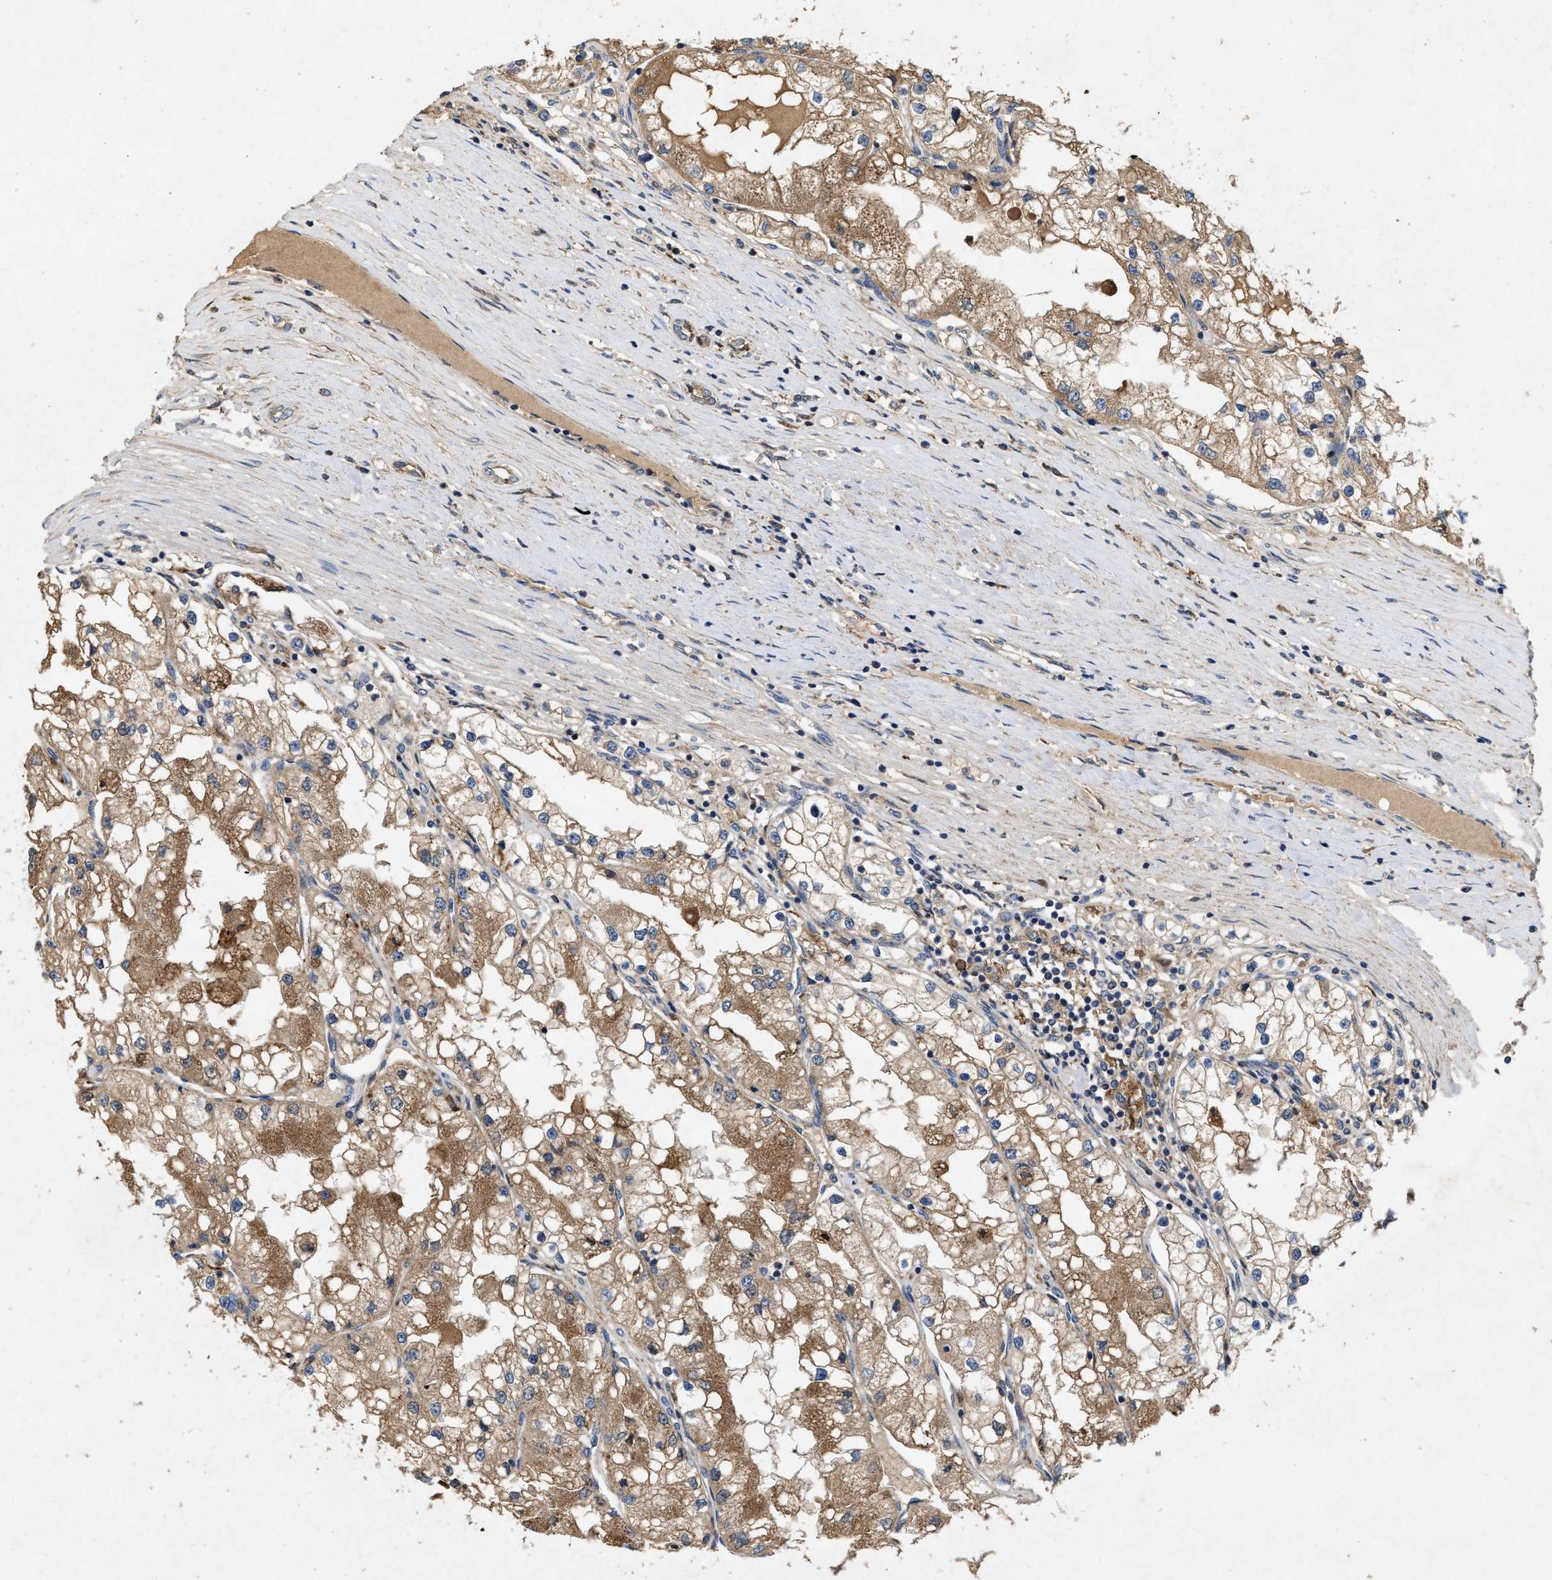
{"staining": {"intensity": "moderate", "quantity": ">75%", "location": "cytoplasmic/membranous"}, "tissue": "renal cancer", "cell_type": "Tumor cells", "image_type": "cancer", "snomed": [{"axis": "morphology", "description": "Adenocarcinoma, NOS"}, {"axis": "topography", "description": "Kidney"}], "caption": "Immunohistochemical staining of human renal cancer reveals medium levels of moderate cytoplasmic/membranous protein positivity in about >75% of tumor cells.", "gene": "LPAR2", "patient": {"sex": "male", "age": 68}}